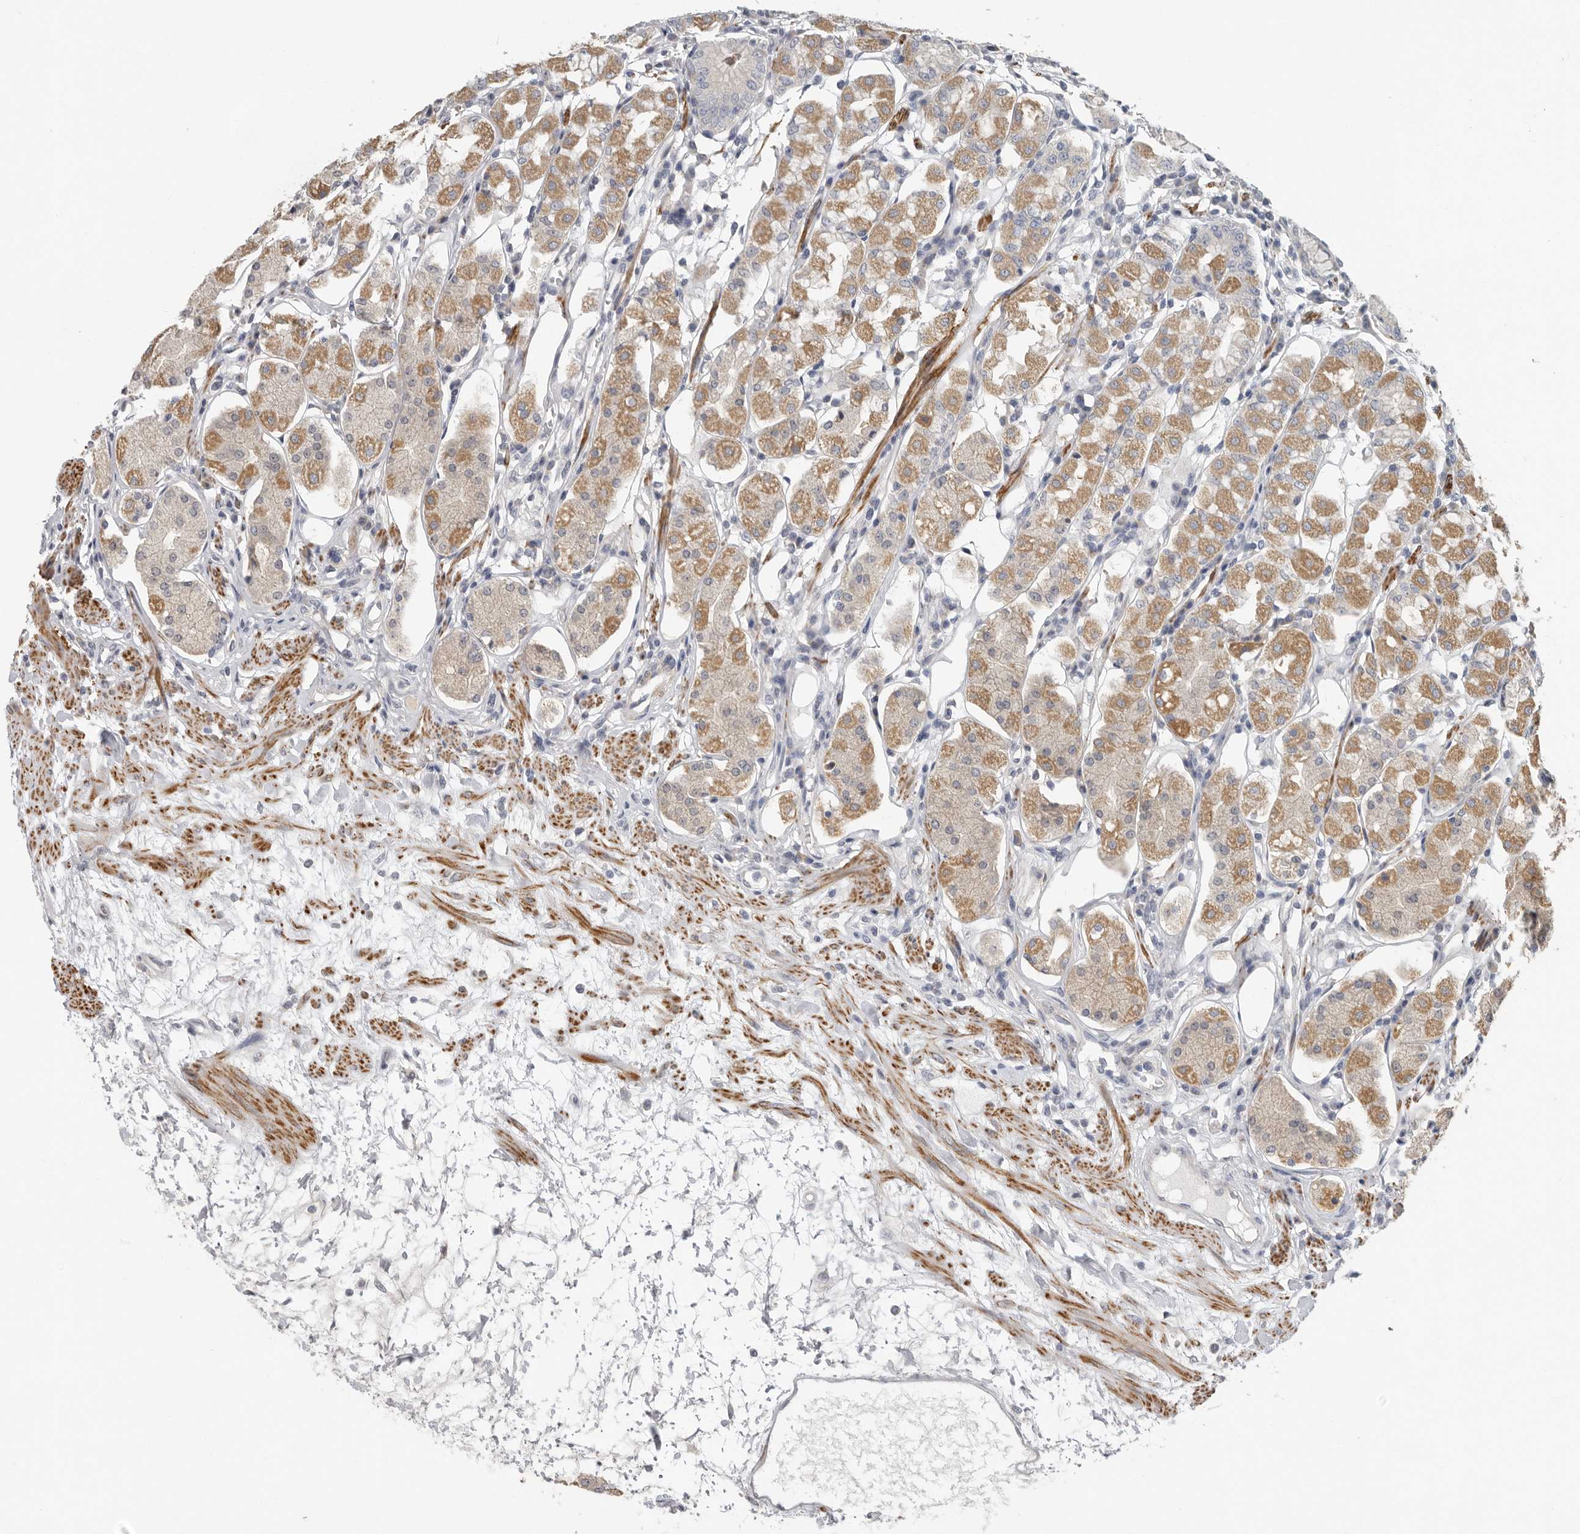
{"staining": {"intensity": "moderate", "quantity": "25%-75%", "location": "cytoplasmic/membranous"}, "tissue": "stomach", "cell_type": "Glandular cells", "image_type": "normal", "snomed": [{"axis": "morphology", "description": "Normal tissue, NOS"}, {"axis": "topography", "description": "Stomach"}, {"axis": "topography", "description": "Stomach, lower"}], "caption": "The photomicrograph demonstrates immunohistochemical staining of unremarkable stomach. There is moderate cytoplasmic/membranous positivity is appreciated in approximately 25%-75% of glandular cells. (DAB (3,3'-diaminobenzidine) IHC, brown staining for protein, blue staining for nuclei).", "gene": "UNK", "patient": {"sex": "female", "age": 56}}